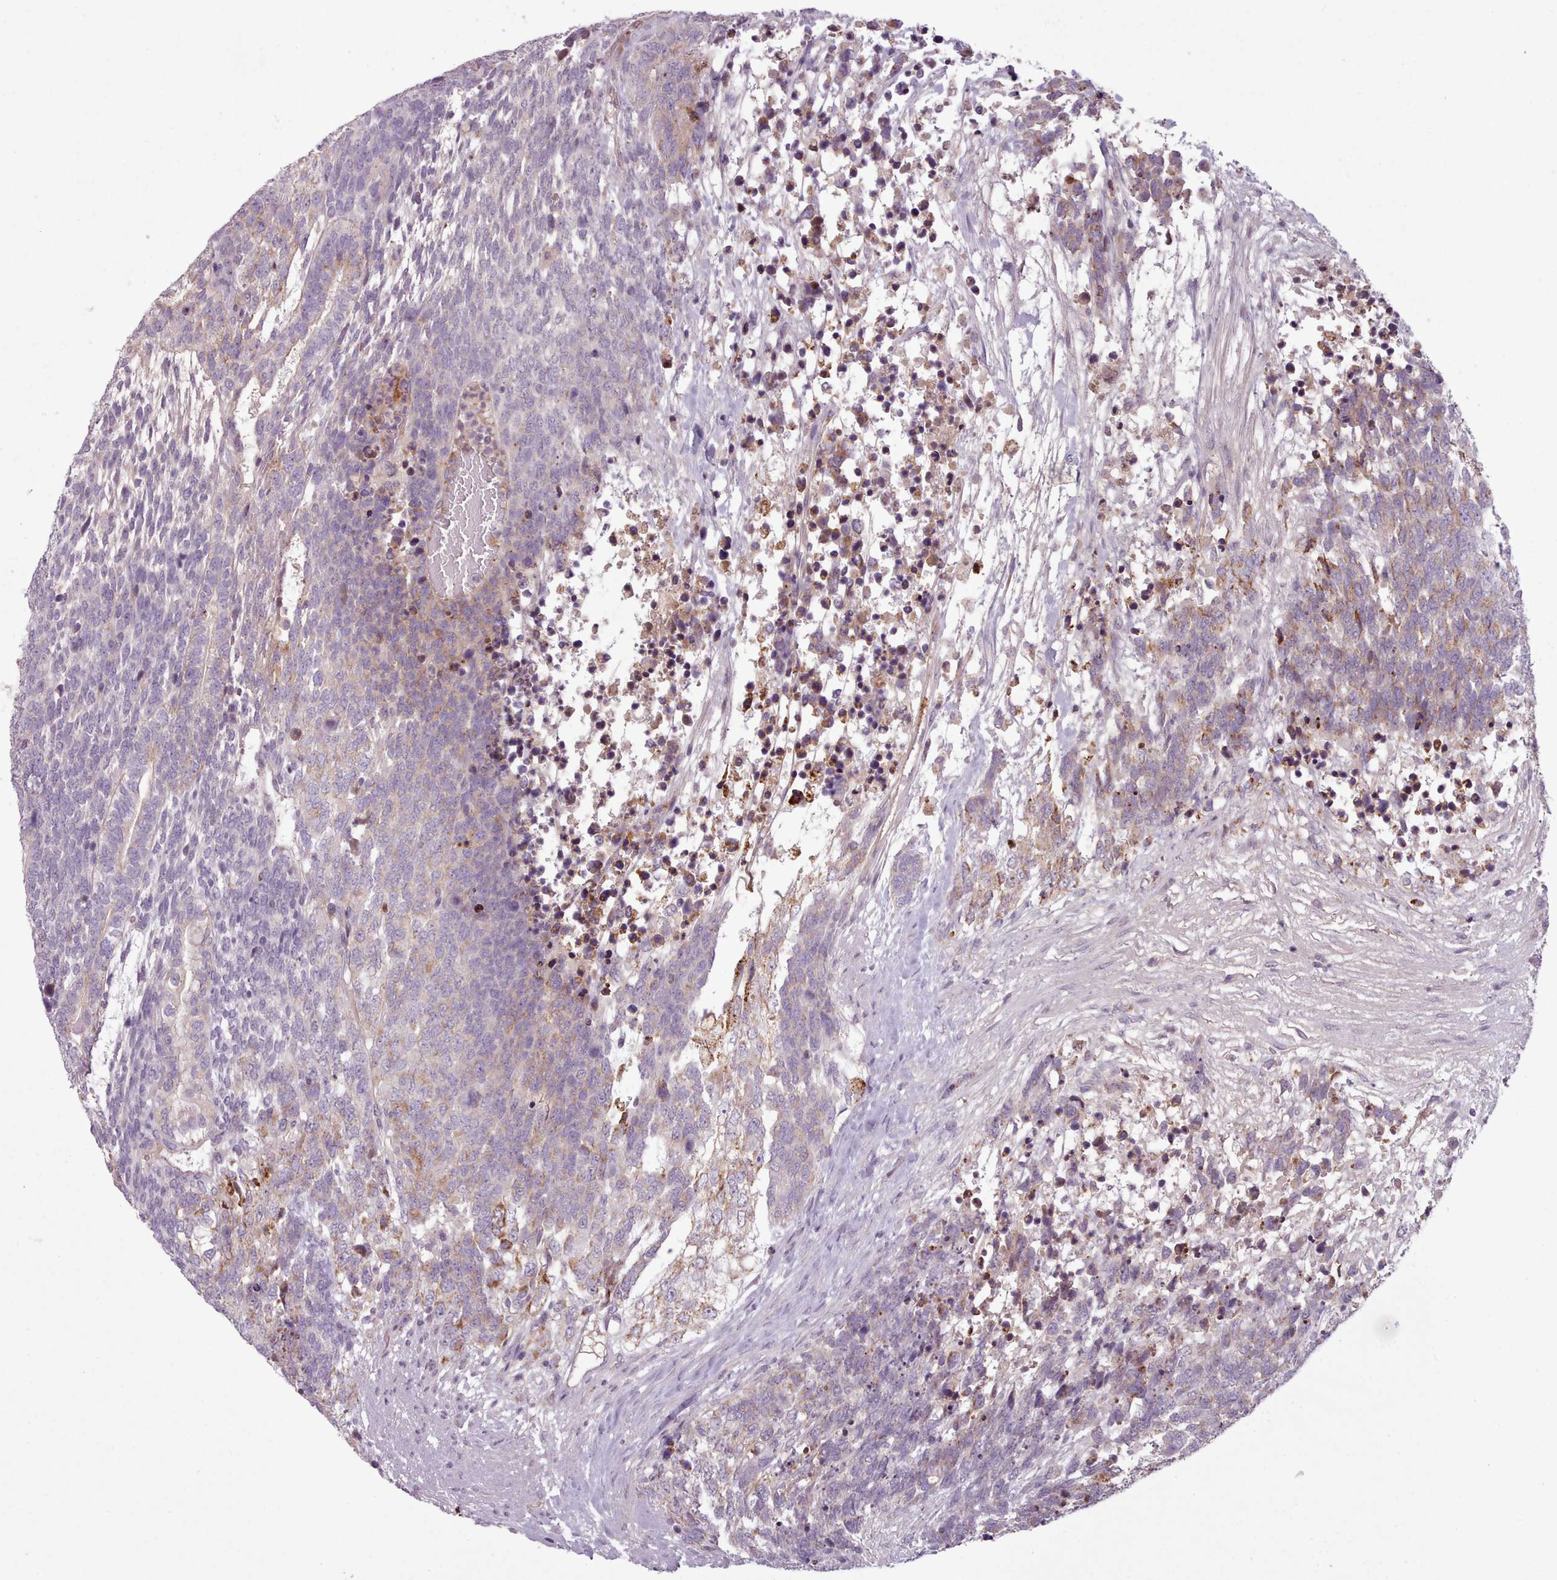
{"staining": {"intensity": "weak", "quantity": "25%-75%", "location": "cytoplasmic/membranous"}, "tissue": "testis cancer", "cell_type": "Tumor cells", "image_type": "cancer", "snomed": [{"axis": "morphology", "description": "Carcinoma, Embryonal, NOS"}, {"axis": "topography", "description": "Testis"}], "caption": "DAB (3,3'-diaminobenzidine) immunohistochemical staining of embryonal carcinoma (testis) reveals weak cytoplasmic/membranous protein expression in approximately 25%-75% of tumor cells.", "gene": "LAPTM5", "patient": {"sex": "male", "age": 23}}